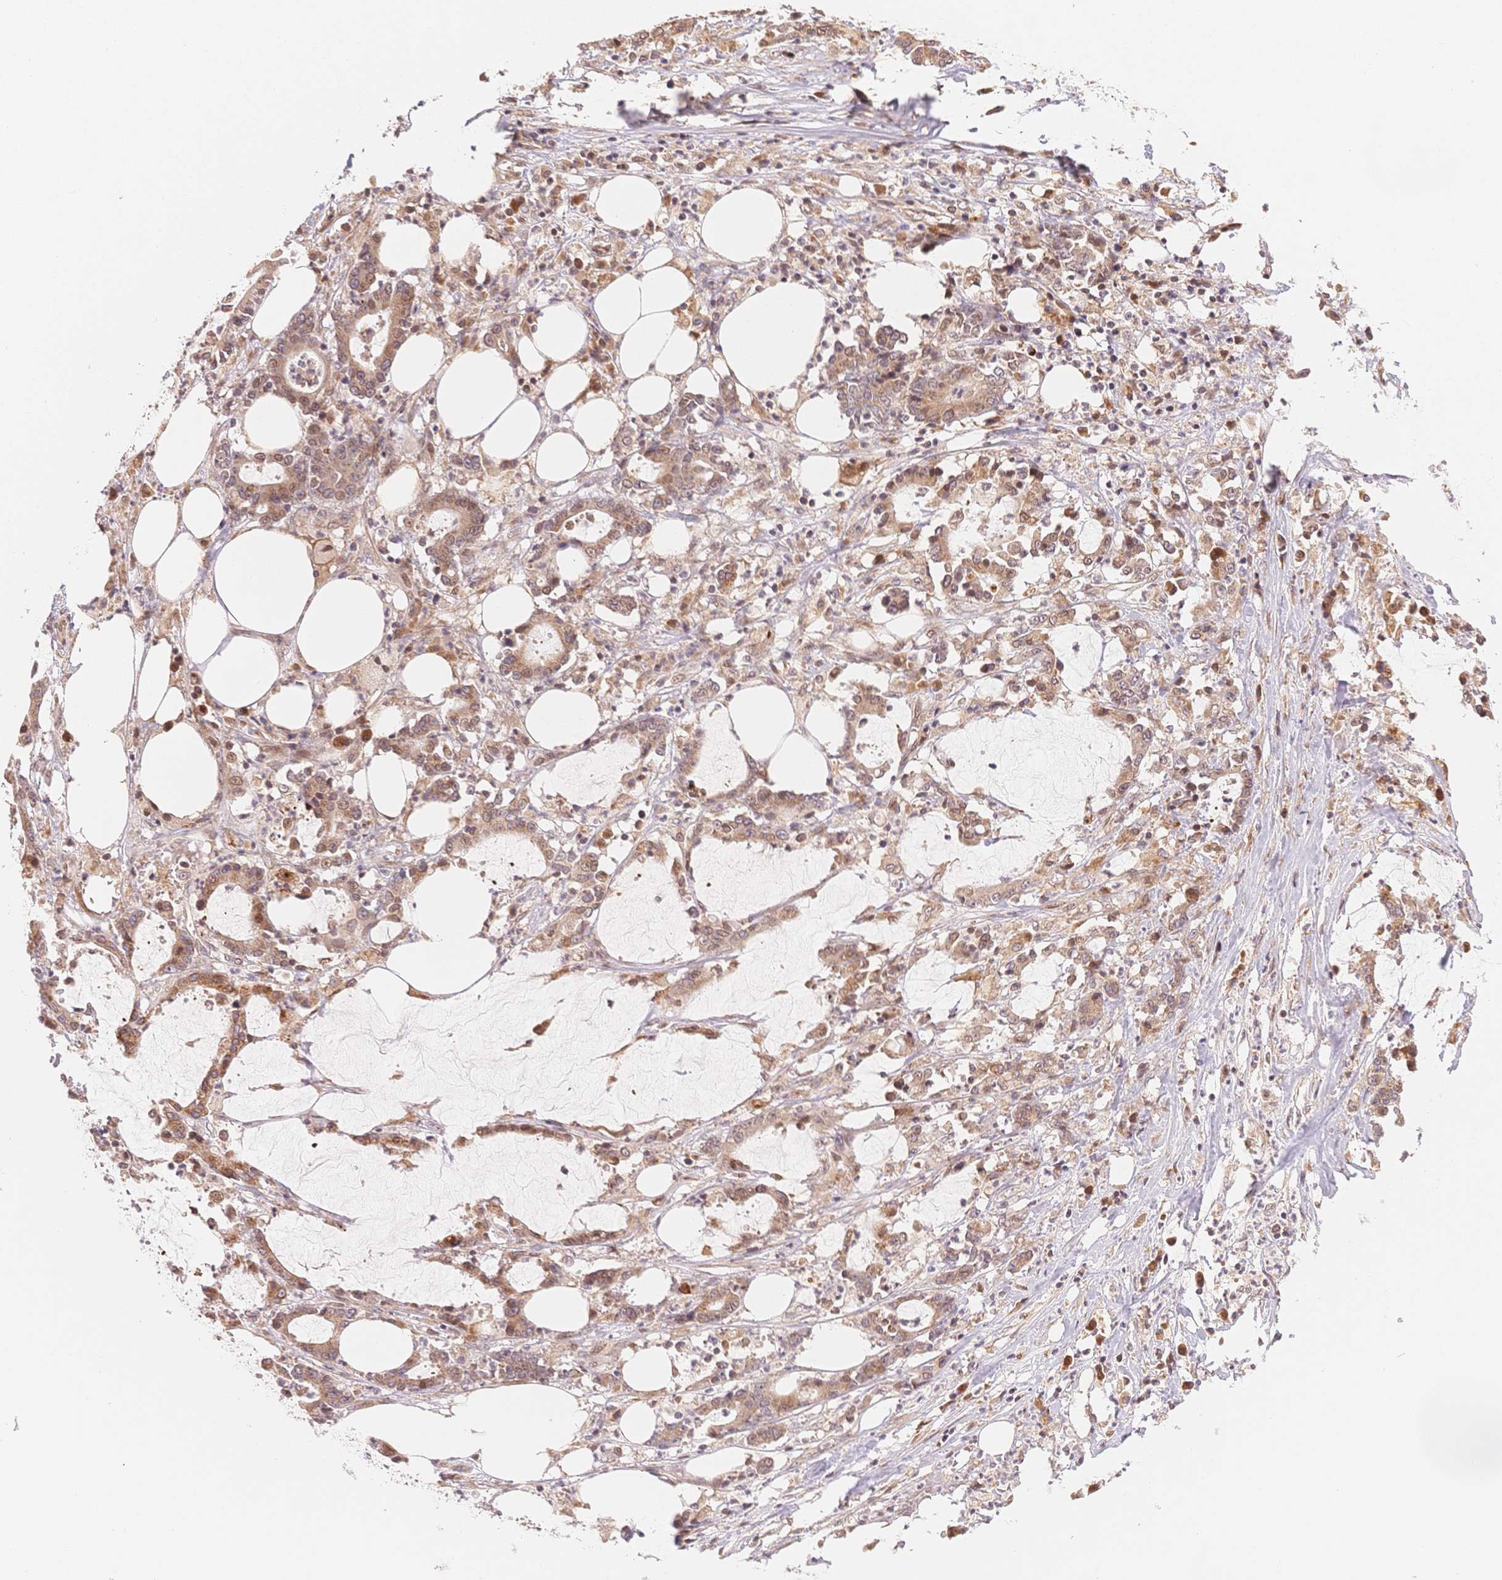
{"staining": {"intensity": "weak", "quantity": ">75%", "location": "cytoplasmic/membranous,nuclear"}, "tissue": "stomach cancer", "cell_type": "Tumor cells", "image_type": "cancer", "snomed": [{"axis": "morphology", "description": "Adenocarcinoma, NOS"}, {"axis": "topography", "description": "Stomach, upper"}], "caption": "Immunohistochemical staining of adenocarcinoma (stomach) reveals low levels of weak cytoplasmic/membranous and nuclear protein staining in about >75% of tumor cells.", "gene": "STK39", "patient": {"sex": "male", "age": 68}}